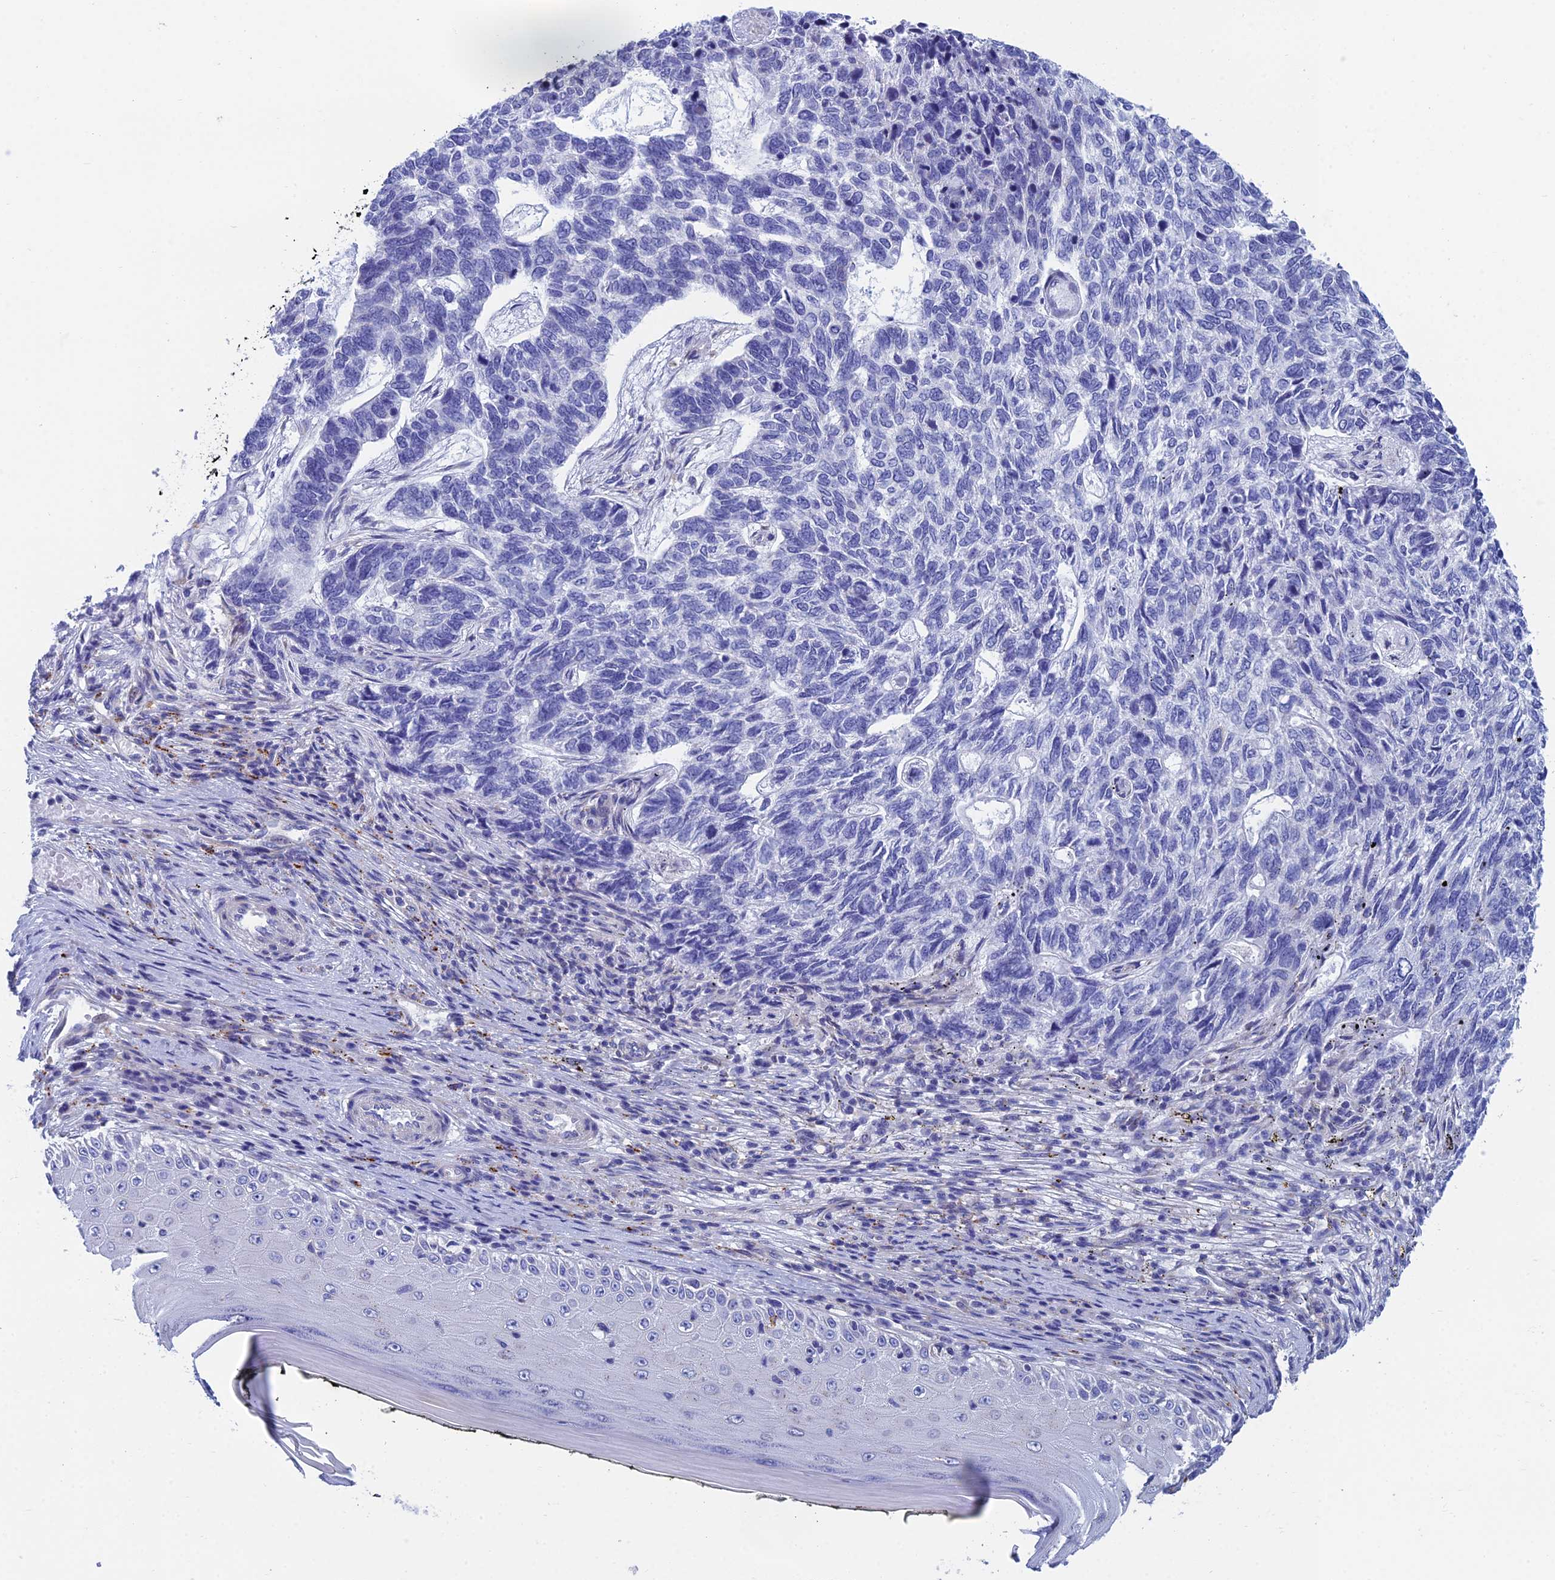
{"staining": {"intensity": "negative", "quantity": "none", "location": "none"}, "tissue": "skin cancer", "cell_type": "Tumor cells", "image_type": "cancer", "snomed": [{"axis": "morphology", "description": "Basal cell carcinoma"}, {"axis": "topography", "description": "Skin"}], "caption": "This is an IHC photomicrograph of skin cancer. There is no staining in tumor cells.", "gene": "CFAP210", "patient": {"sex": "female", "age": 65}}